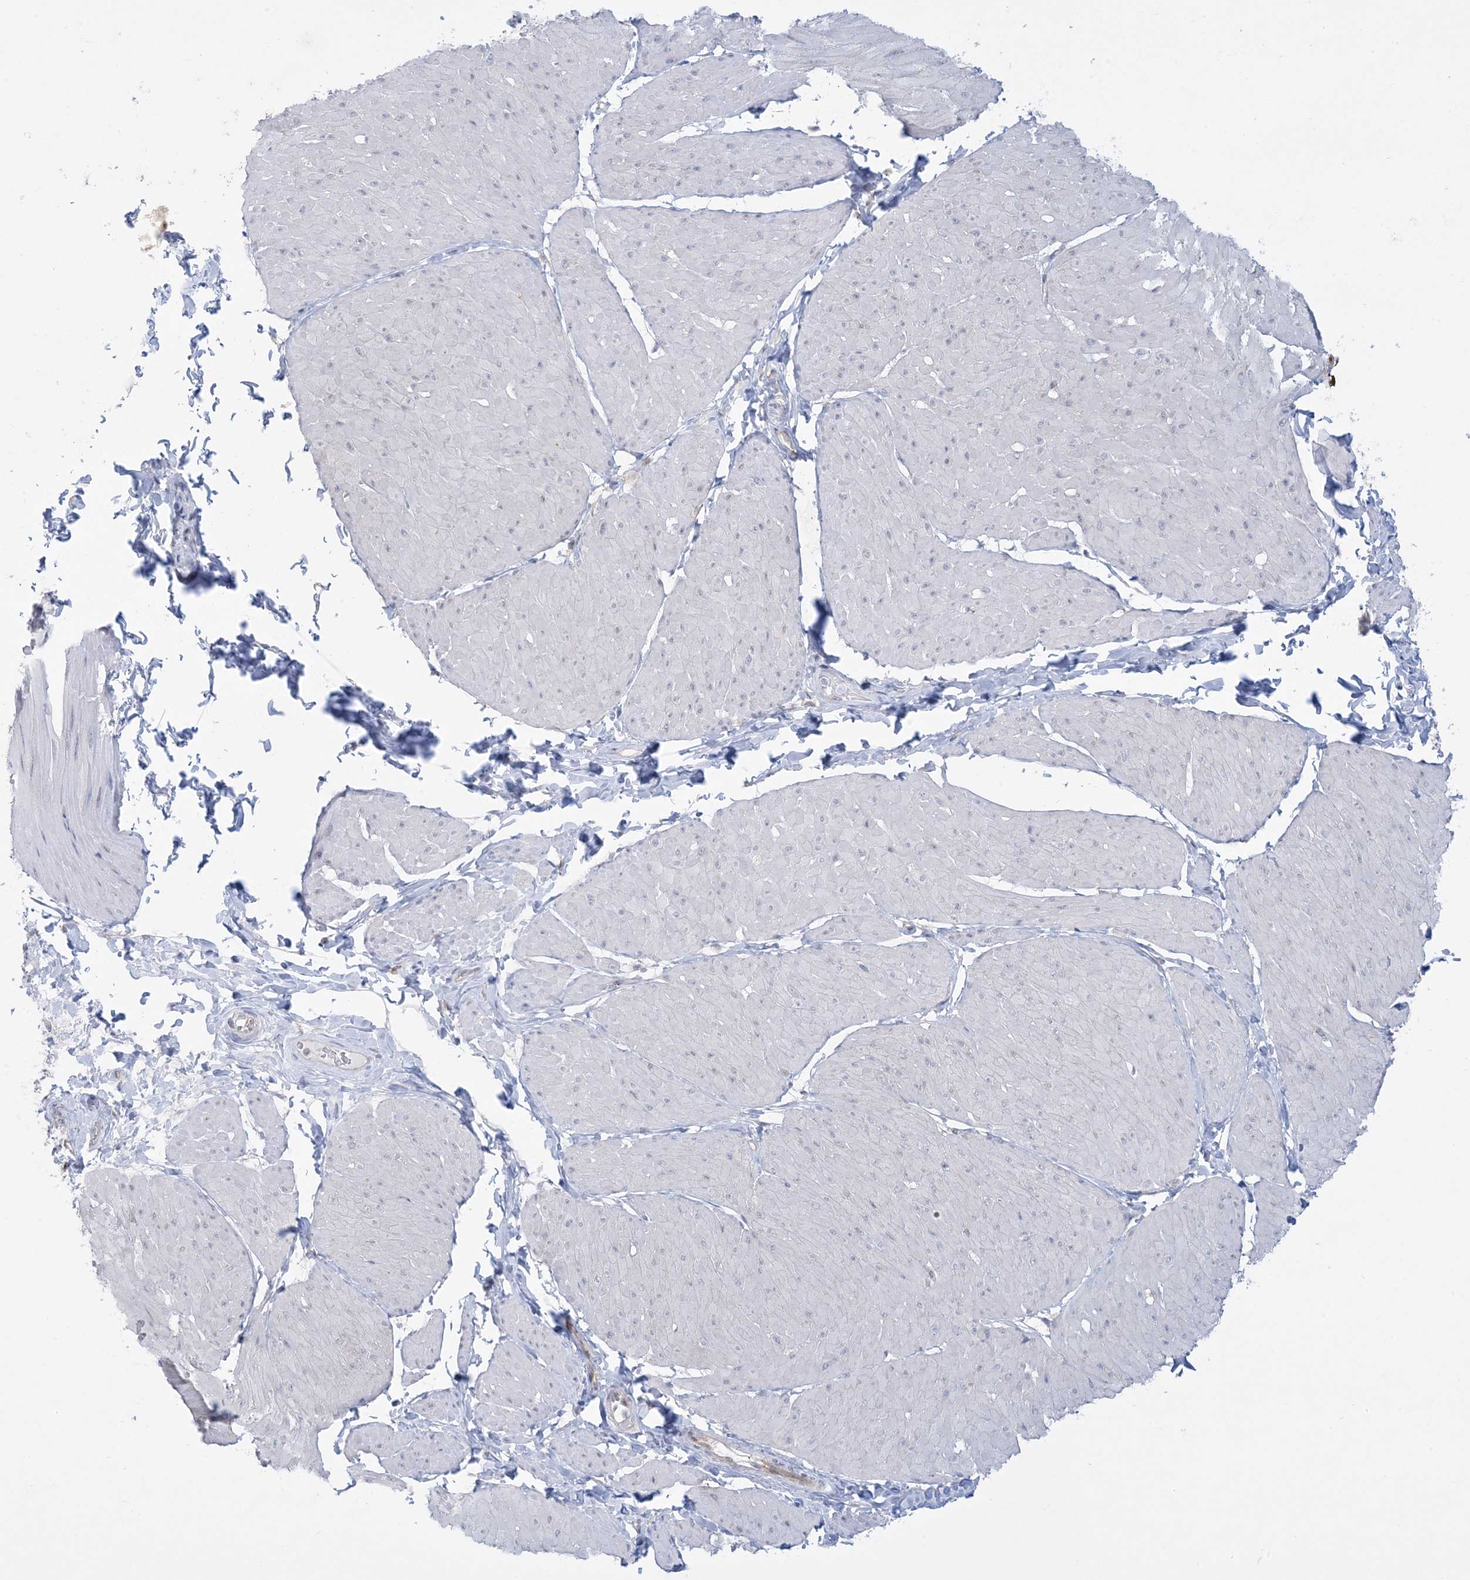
{"staining": {"intensity": "negative", "quantity": "none", "location": "none"}, "tissue": "smooth muscle", "cell_type": "Smooth muscle cells", "image_type": "normal", "snomed": [{"axis": "morphology", "description": "Urothelial carcinoma, High grade"}, {"axis": "topography", "description": "Urinary bladder"}], "caption": "Smooth muscle was stained to show a protein in brown. There is no significant expression in smooth muscle cells. (Stains: DAB (3,3'-diaminobenzidine) immunohistochemistry (IHC) with hematoxylin counter stain, Microscopy: brightfield microscopy at high magnification).", "gene": "SLAMF9", "patient": {"sex": "male", "age": 46}}